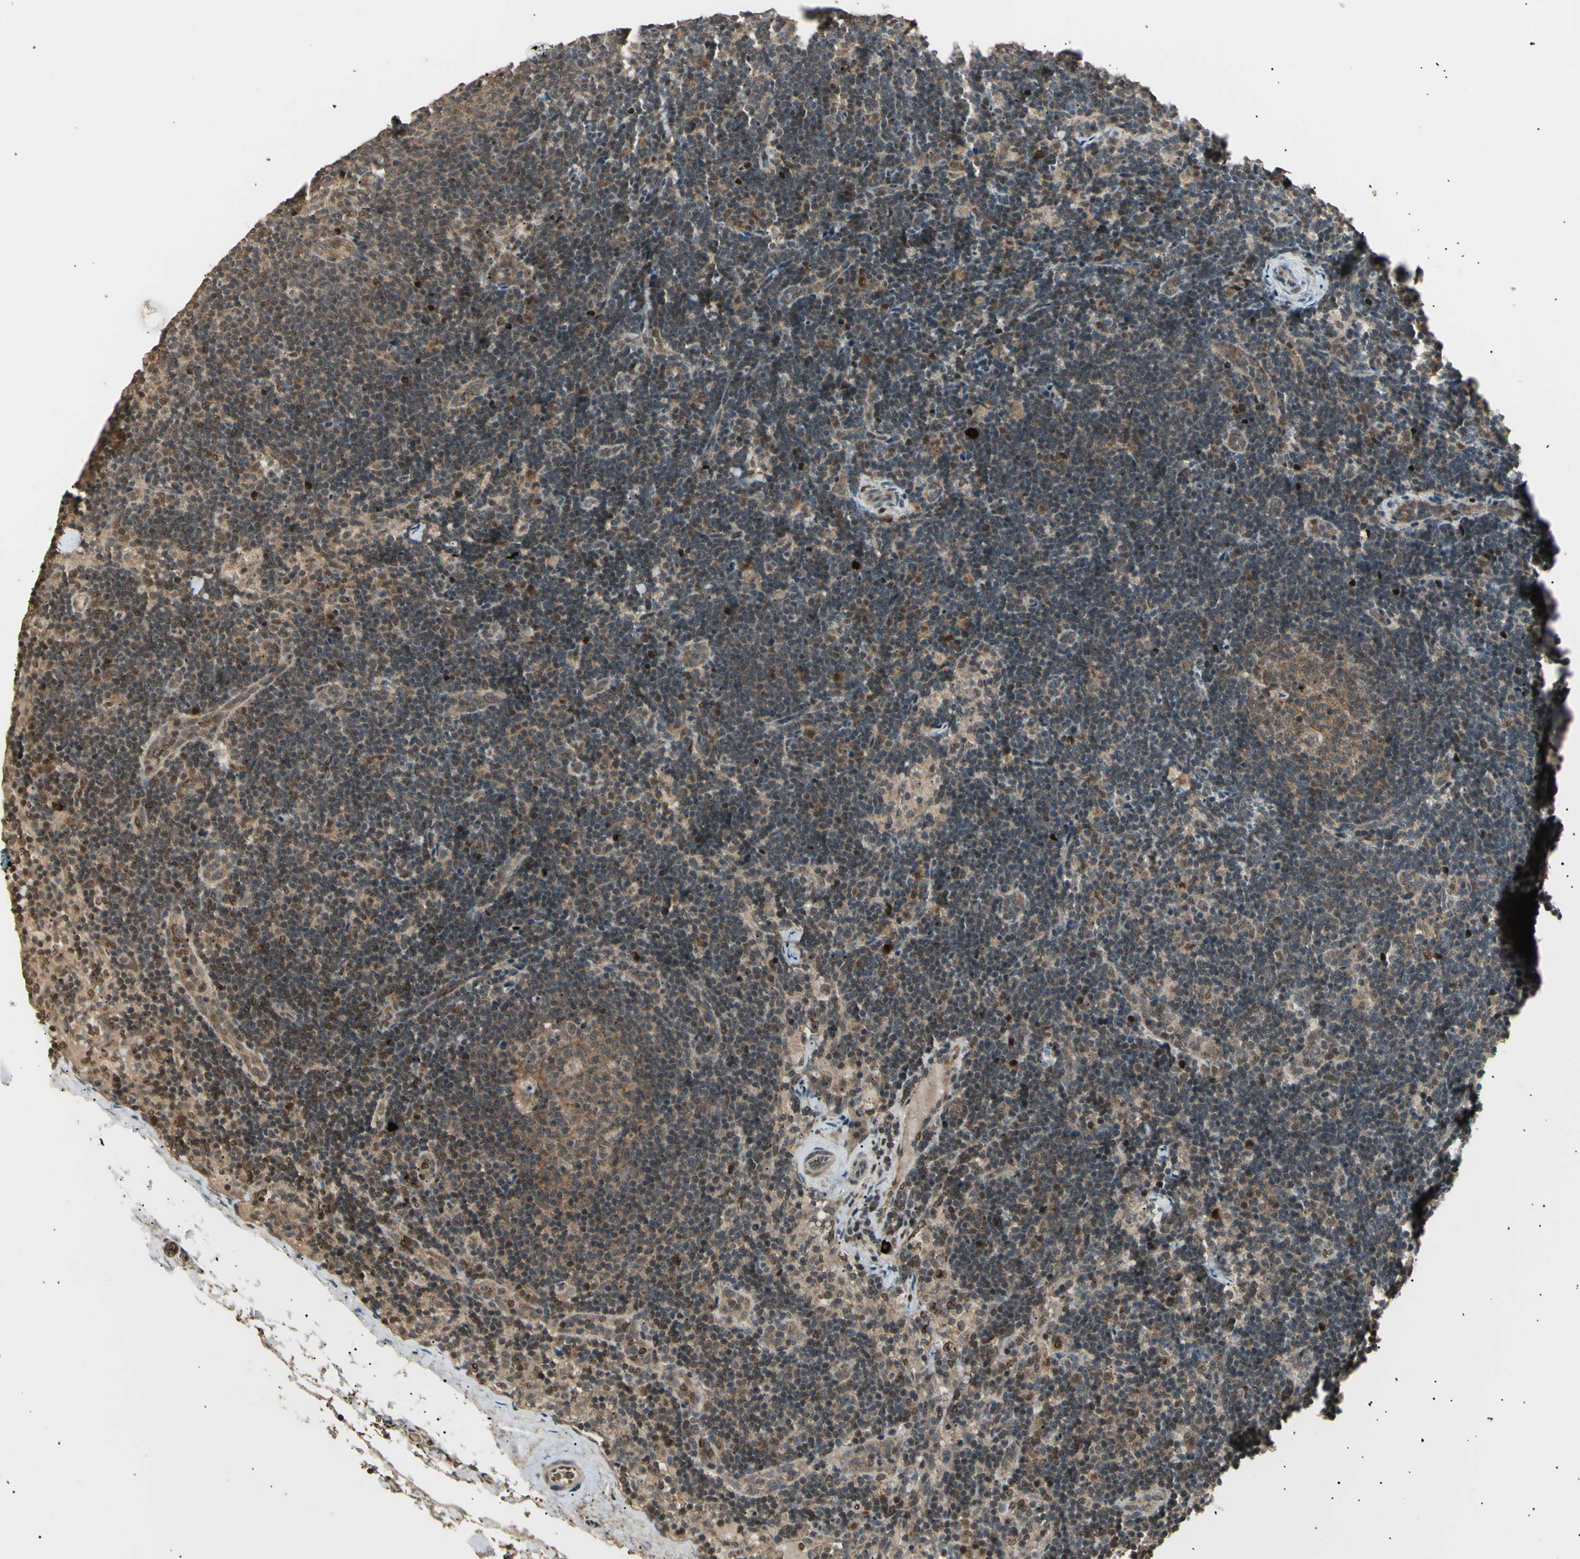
{"staining": {"intensity": "weak", "quantity": ">75%", "location": "cytoplasmic/membranous,nuclear"}, "tissue": "lymph node", "cell_type": "Germinal center cells", "image_type": "normal", "snomed": [{"axis": "morphology", "description": "Normal tissue, NOS"}, {"axis": "topography", "description": "Lymph node"}], "caption": "The histopathology image displays immunohistochemical staining of normal lymph node. There is weak cytoplasmic/membranous,nuclear positivity is seen in approximately >75% of germinal center cells.", "gene": "NUAK2", "patient": {"sex": "female", "age": 14}}